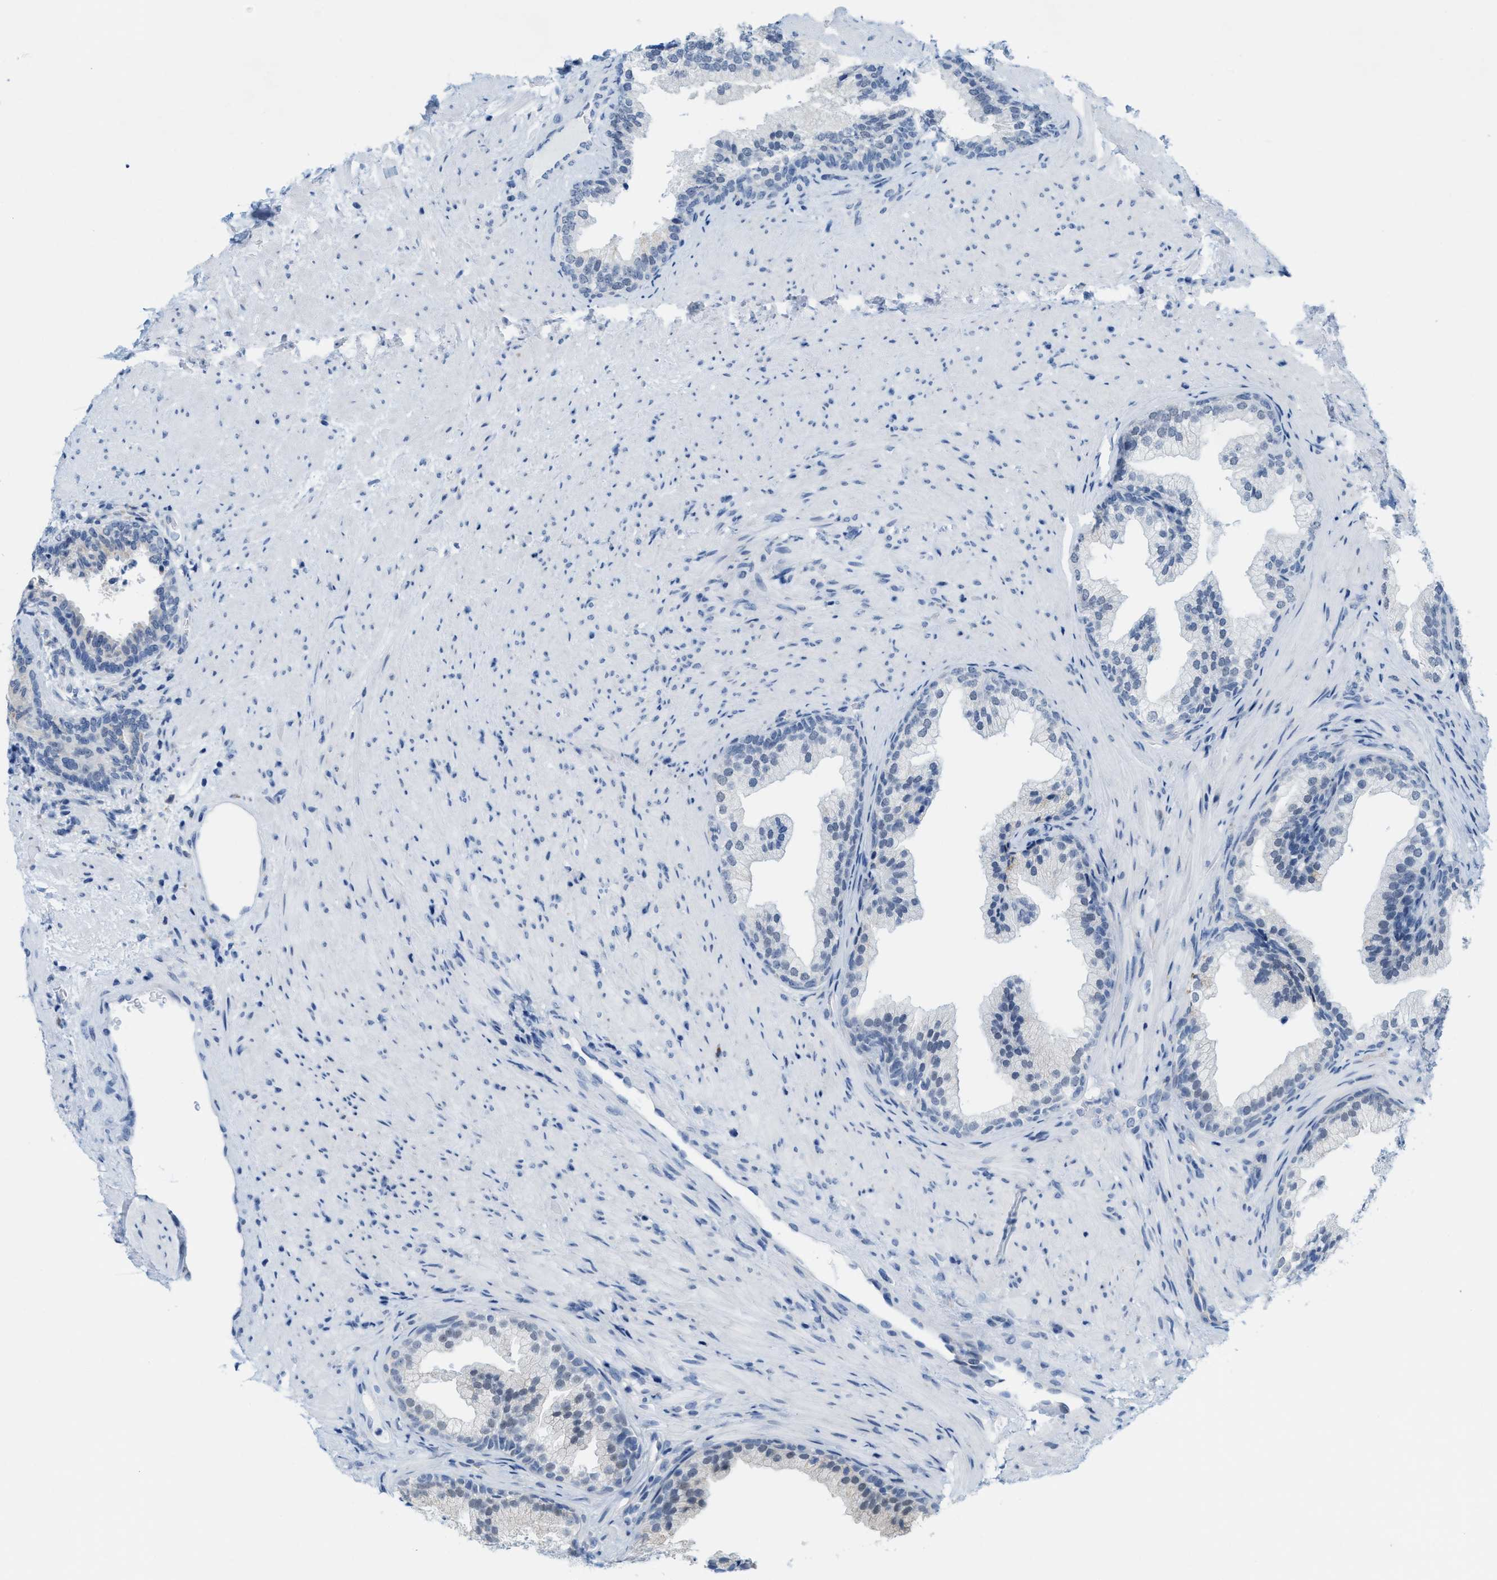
{"staining": {"intensity": "moderate", "quantity": "<25%", "location": "cytoplasmic/membranous"}, "tissue": "prostate", "cell_type": "Glandular cells", "image_type": "normal", "snomed": [{"axis": "morphology", "description": "Normal tissue, NOS"}, {"axis": "topography", "description": "Prostate"}], "caption": "Immunohistochemical staining of benign human prostate demonstrates <25% levels of moderate cytoplasmic/membranous protein staining in about <25% of glandular cells.", "gene": "KIFC3", "patient": {"sex": "male", "age": 76}}